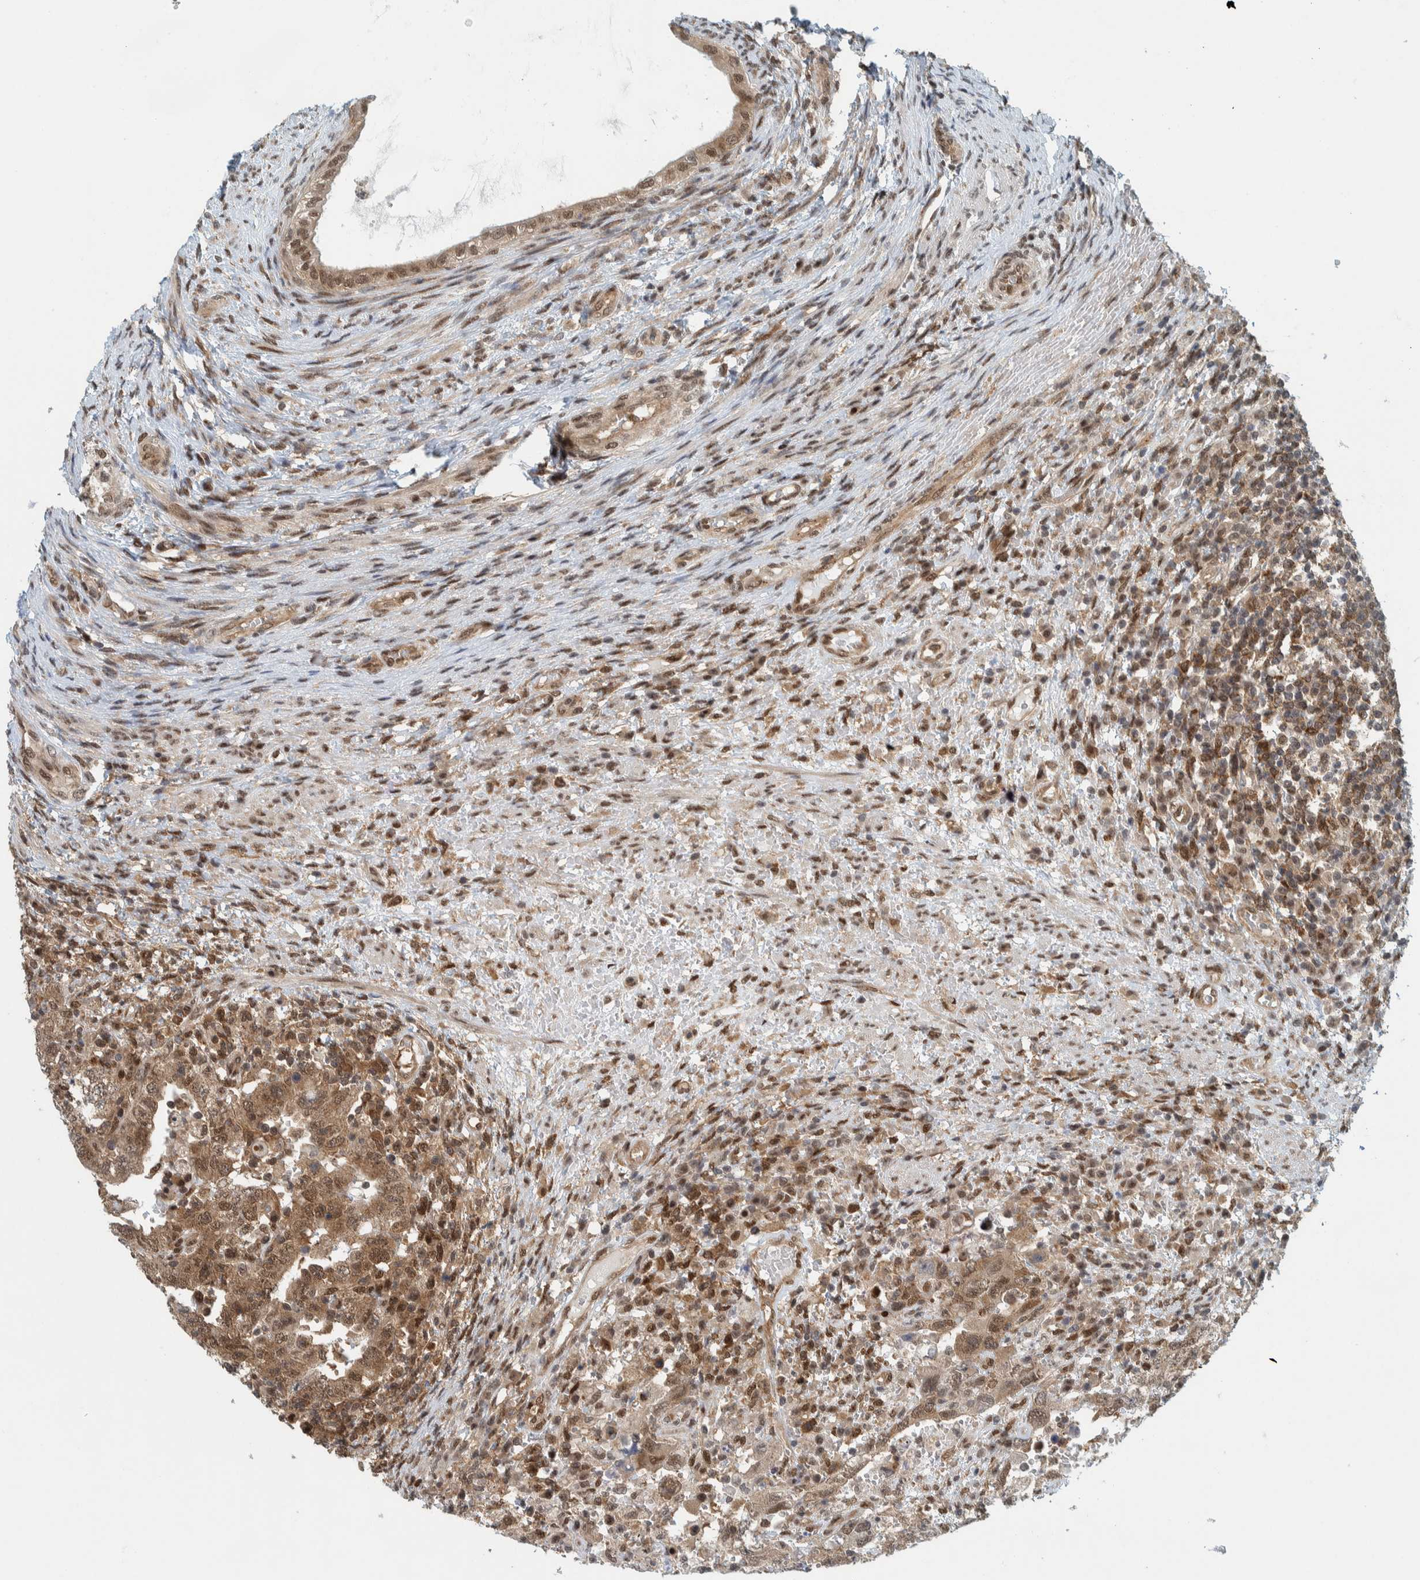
{"staining": {"intensity": "moderate", "quantity": ">75%", "location": "cytoplasmic/membranous"}, "tissue": "testis cancer", "cell_type": "Tumor cells", "image_type": "cancer", "snomed": [{"axis": "morphology", "description": "Carcinoma, Embryonal, NOS"}, {"axis": "topography", "description": "Testis"}], "caption": "Protein analysis of testis embryonal carcinoma tissue shows moderate cytoplasmic/membranous expression in approximately >75% of tumor cells.", "gene": "COPS3", "patient": {"sex": "male", "age": 26}}